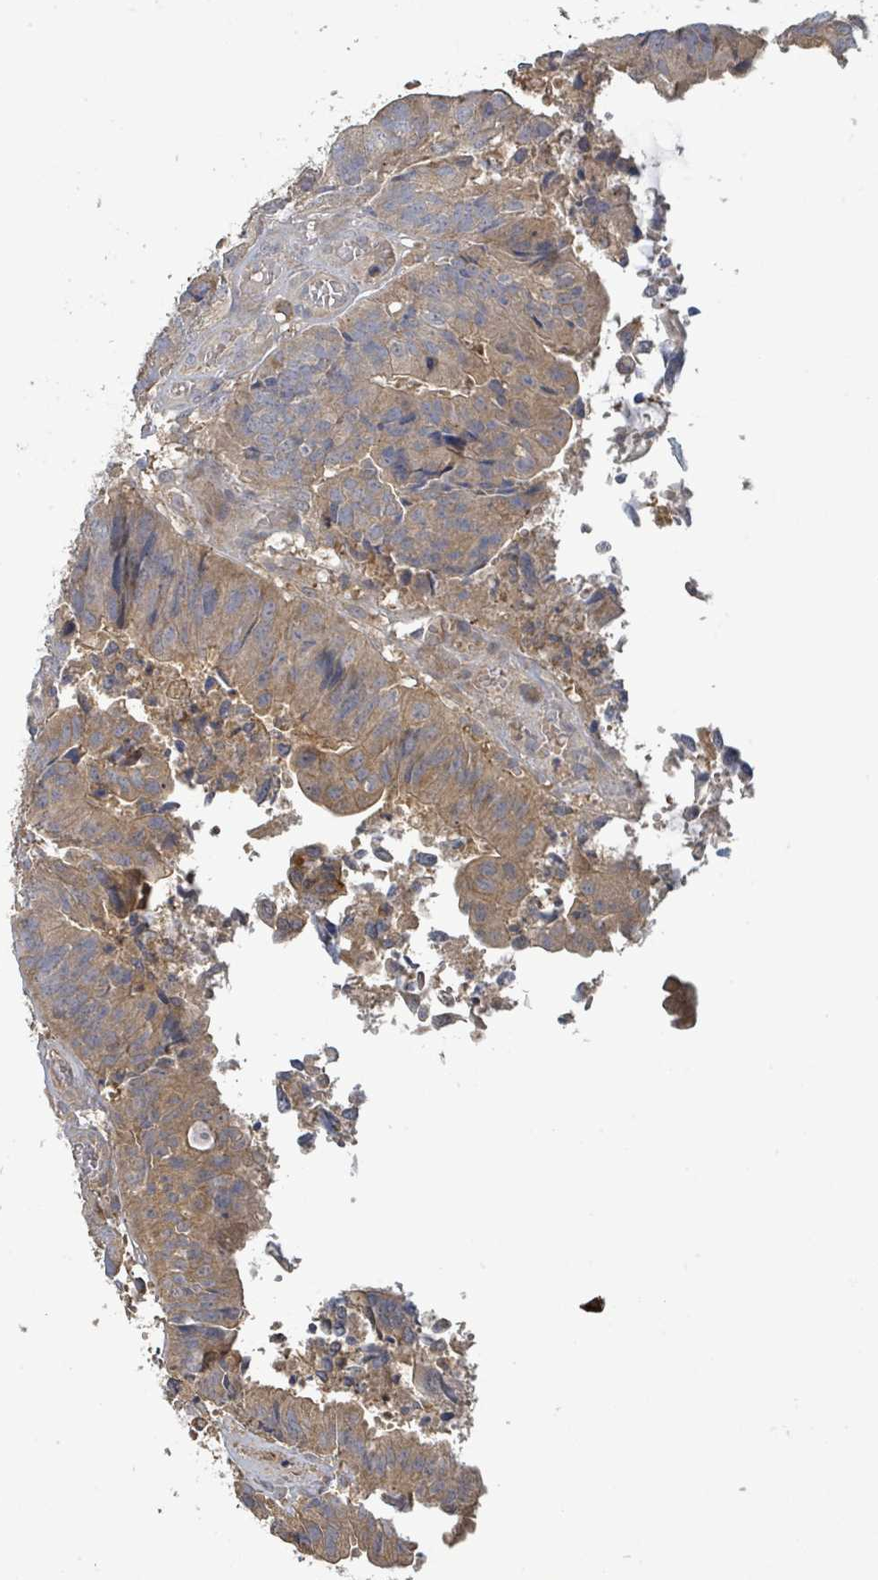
{"staining": {"intensity": "weak", "quantity": ">75%", "location": "cytoplasmic/membranous"}, "tissue": "colorectal cancer", "cell_type": "Tumor cells", "image_type": "cancer", "snomed": [{"axis": "morphology", "description": "Adenocarcinoma, NOS"}, {"axis": "topography", "description": "Colon"}], "caption": "Immunohistochemical staining of human adenocarcinoma (colorectal) displays weak cytoplasmic/membranous protein positivity in approximately >75% of tumor cells.", "gene": "STARD4", "patient": {"sex": "female", "age": 67}}